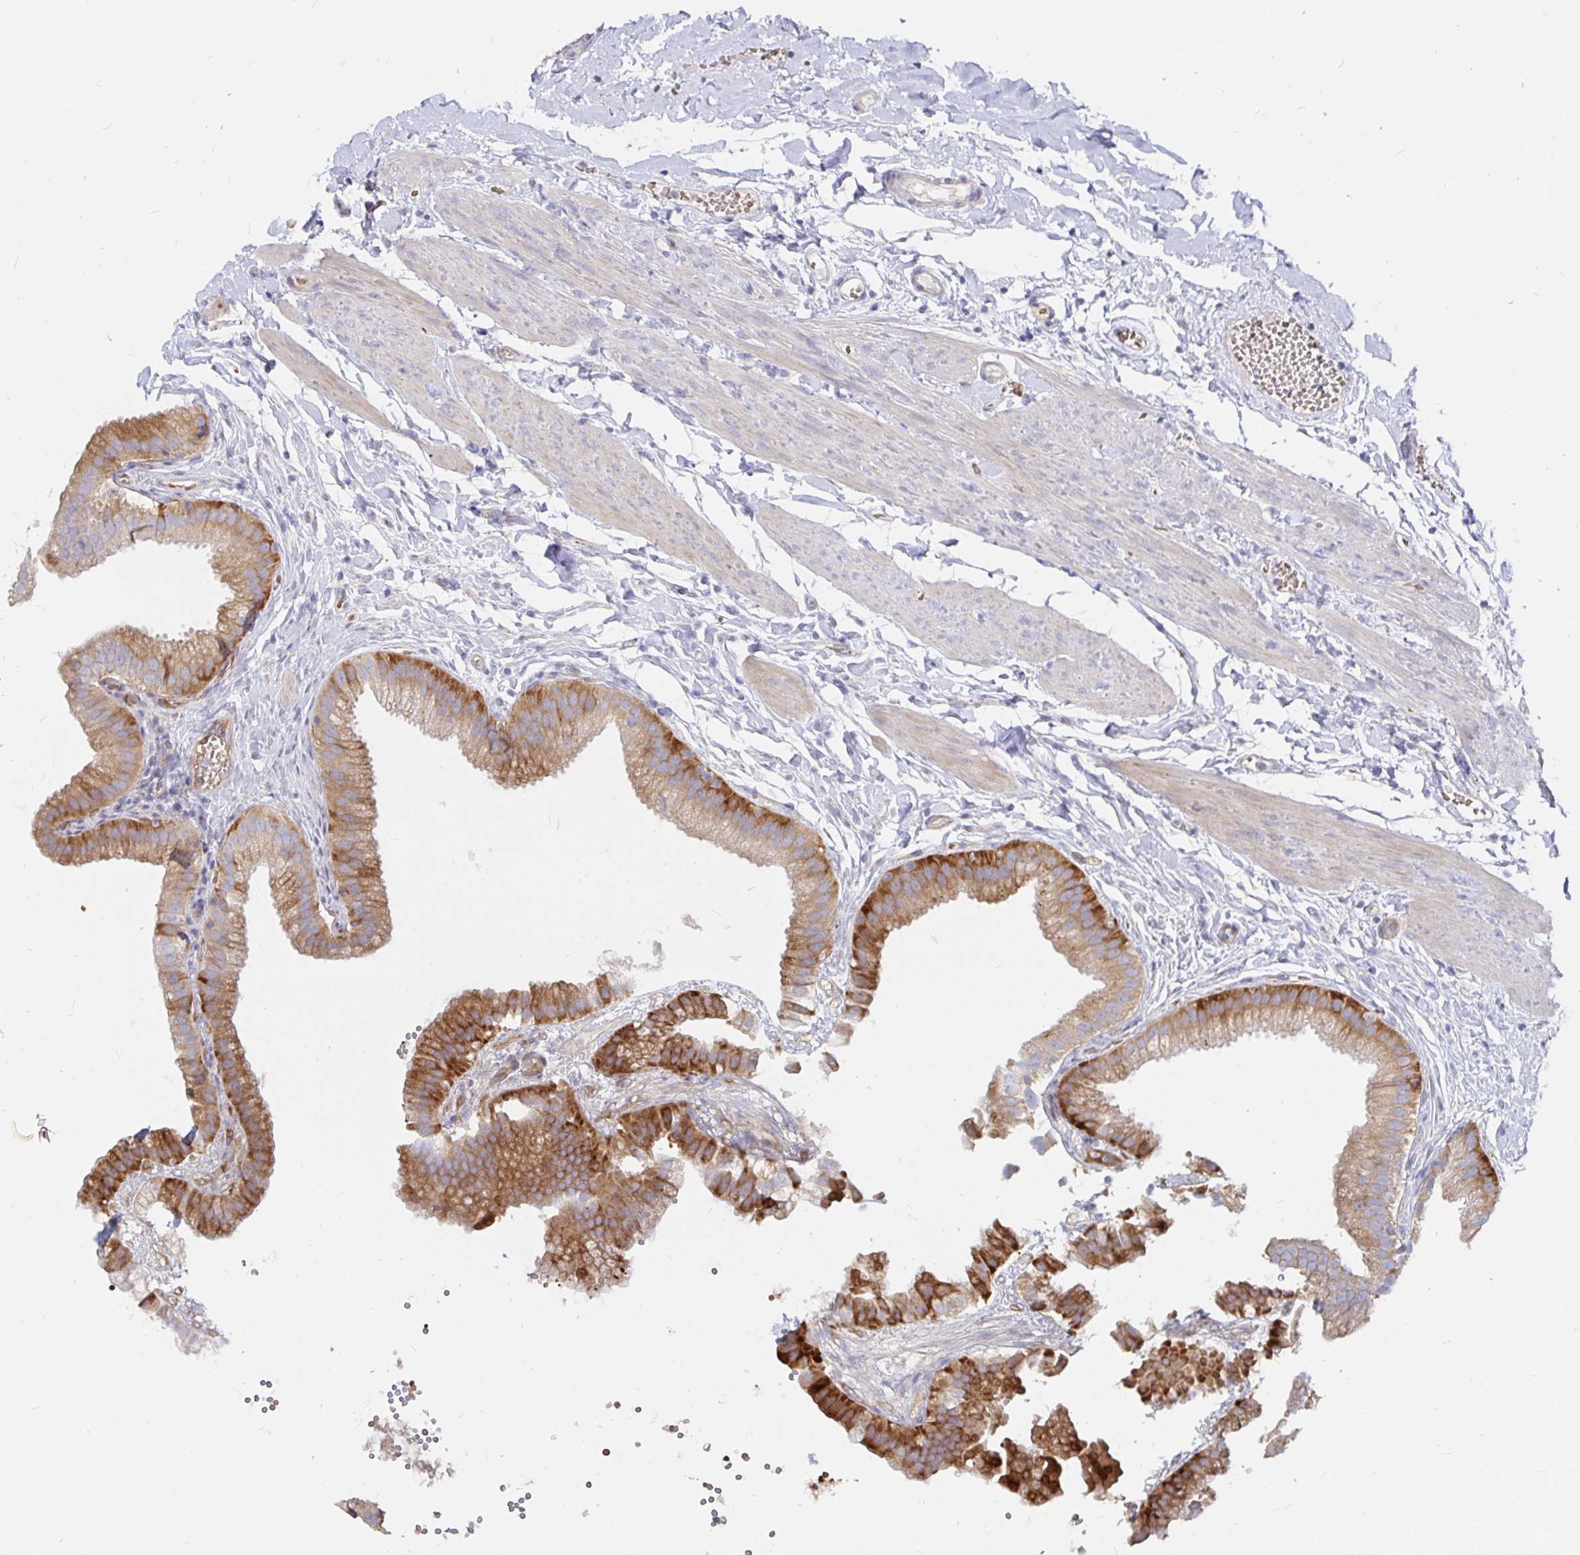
{"staining": {"intensity": "strong", "quantity": "25%-75%", "location": "cytoplasmic/membranous"}, "tissue": "gallbladder", "cell_type": "Glandular cells", "image_type": "normal", "snomed": [{"axis": "morphology", "description": "Normal tissue, NOS"}, {"axis": "topography", "description": "Gallbladder"}], "caption": "A high amount of strong cytoplasmic/membranous positivity is present in about 25%-75% of glandular cells in benign gallbladder. Using DAB (brown) and hematoxylin (blue) stains, captured at high magnification using brightfield microscopy.", "gene": "KCTD19", "patient": {"sex": "female", "age": 63}}